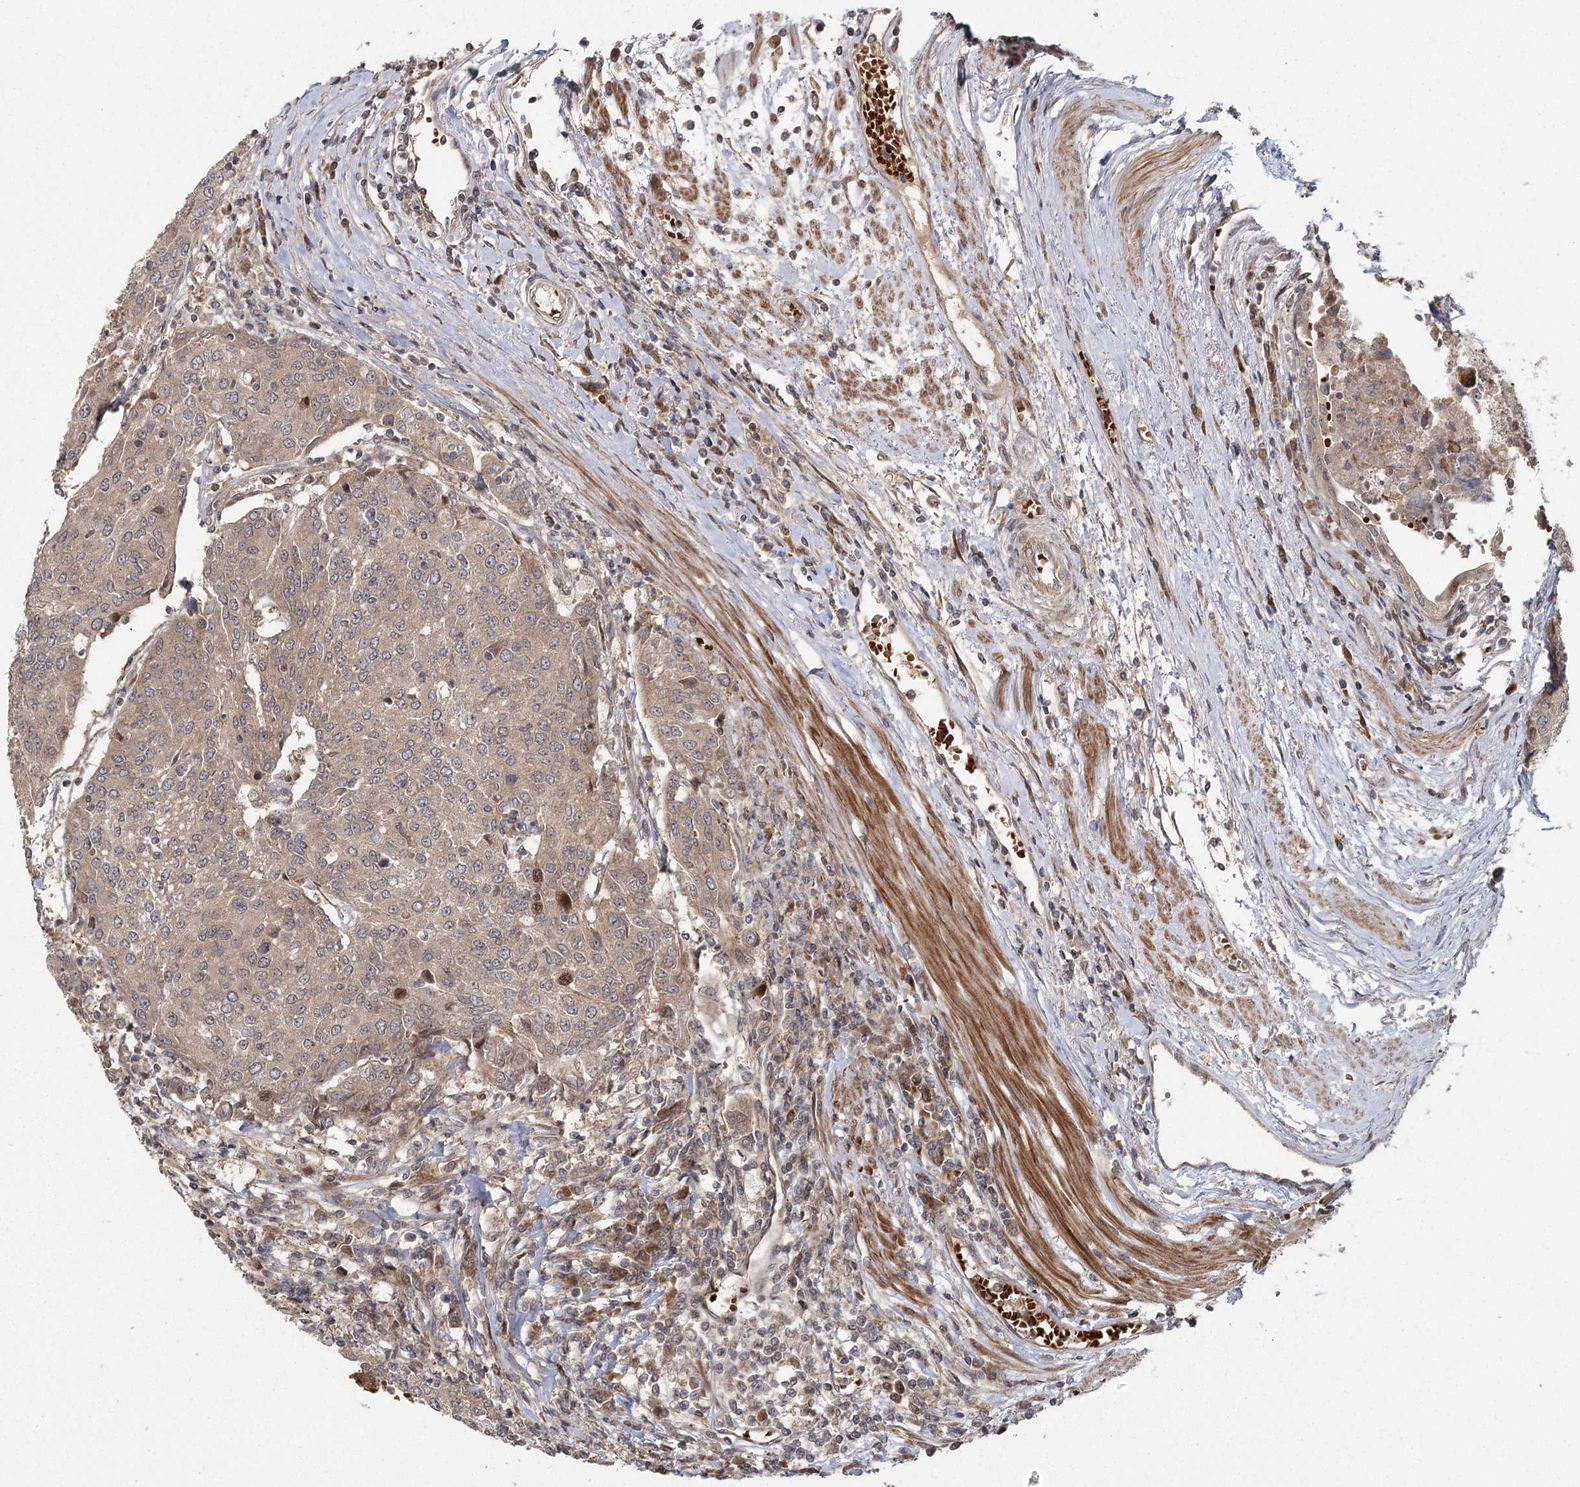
{"staining": {"intensity": "weak", "quantity": ">75%", "location": "cytoplasmic/membranous"}, "tissue": "urothelial cancer", "cell_type": "Tumor cells", "image_type": "cancer", "snomed": [{"axis": "morphology", "description": "Urothelial carcinoma, High grade"}, {"axis": "topography", "description": "Urinary bladder"}], "caption": "An image of urothelial carcinoma (high-grade) stained for a protein exhibits weak cytoplasmic/membranous brown staining in tumor cells.", "gene": "RAPGEF6", "patient": {"sex": "female", "age": 85}}